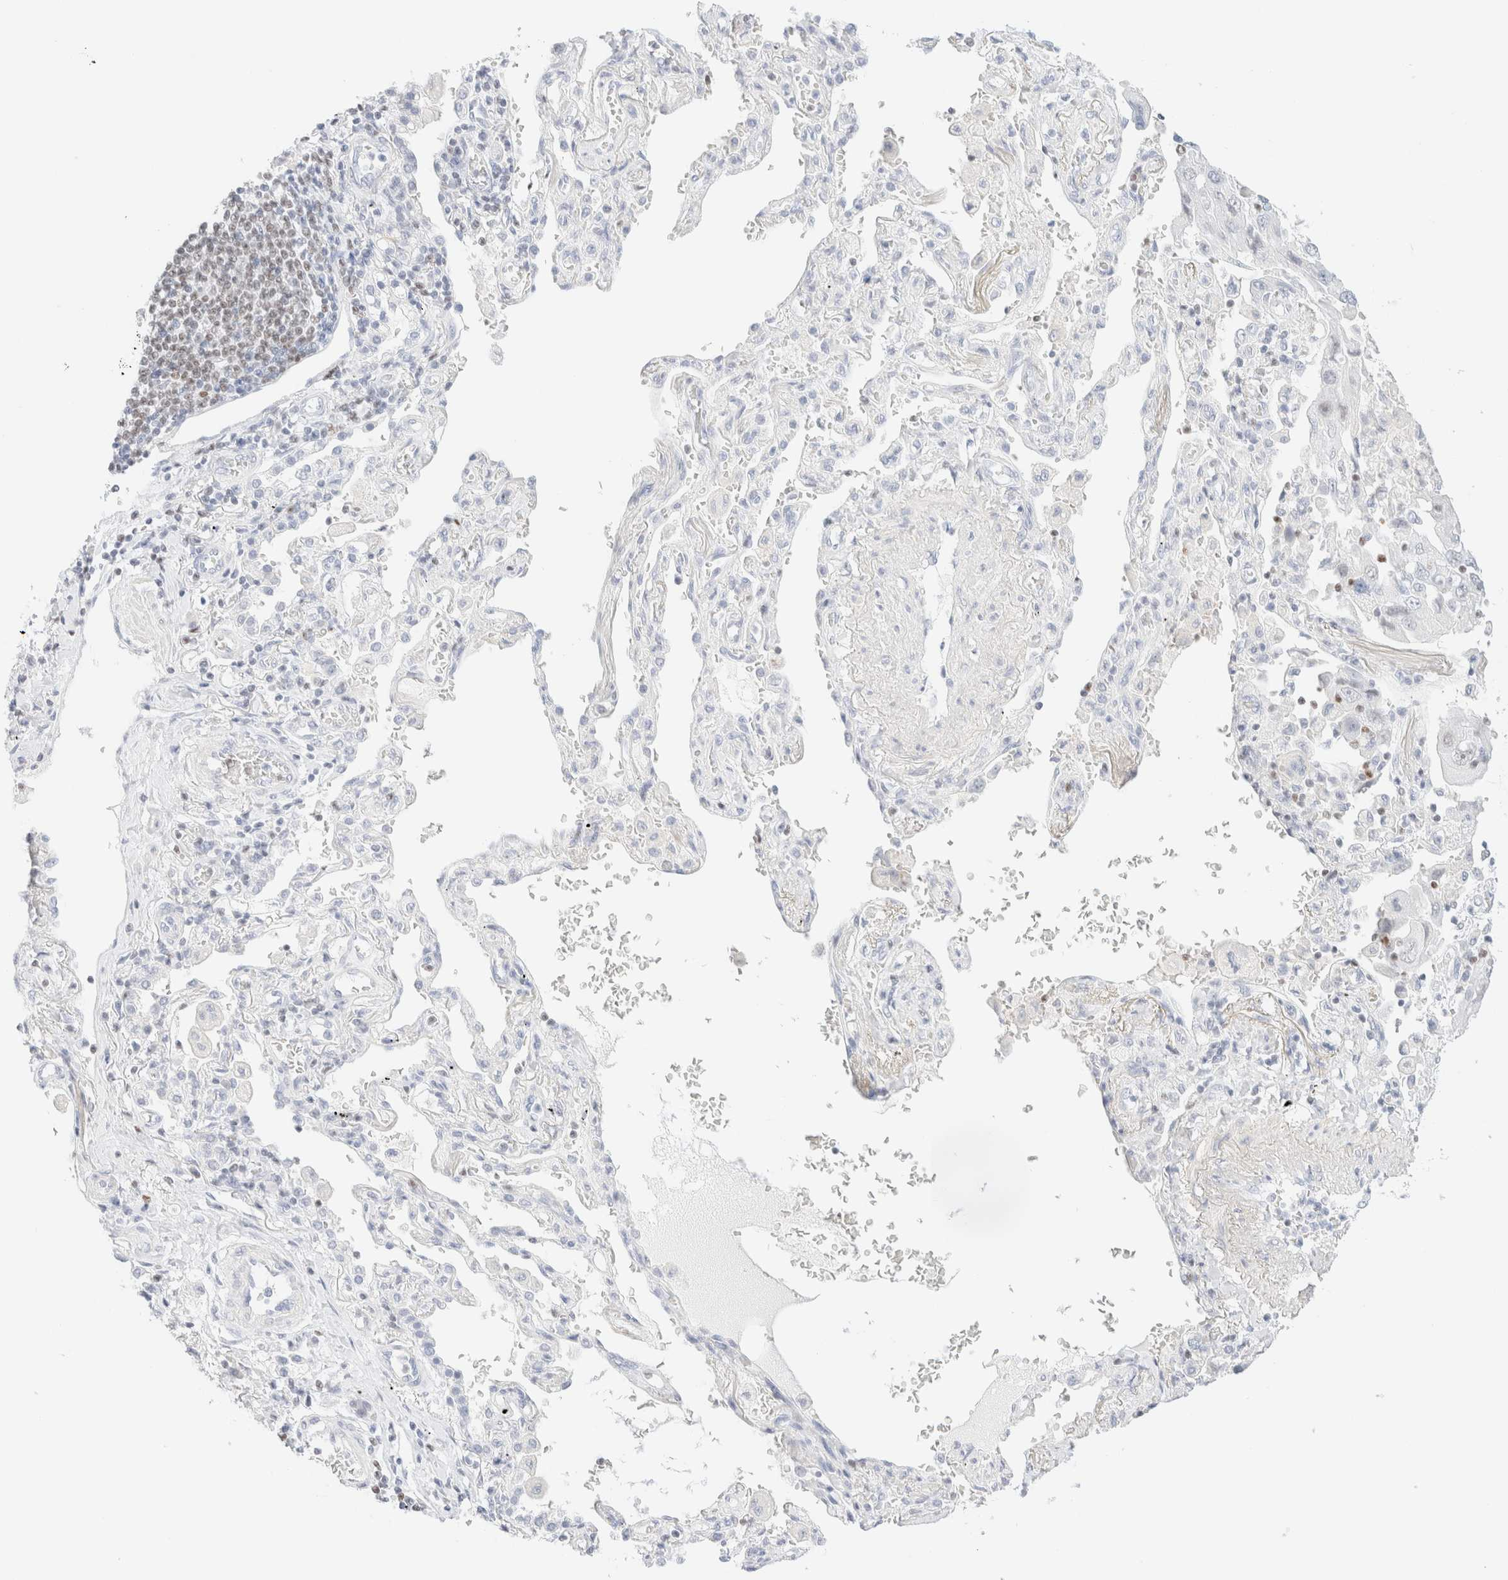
{"staining": {"intensity": "negative", "quantity": "none", "location": "none"}, "tissue": "lung cancer", "cell_type": "Tumor cells", "image_type": "cancer", "snomed": [{"axis": "morphology", "description": "Adenocarcinoma, NOS"}, {"axis": "topography", "description": "Lung"}], "caption": "This is an IHC photomicrograph of human lung cancer. There is no staining in tumor cells.", "gene": "IKZF3", "patient": {"sex": "female", "age": 65}}